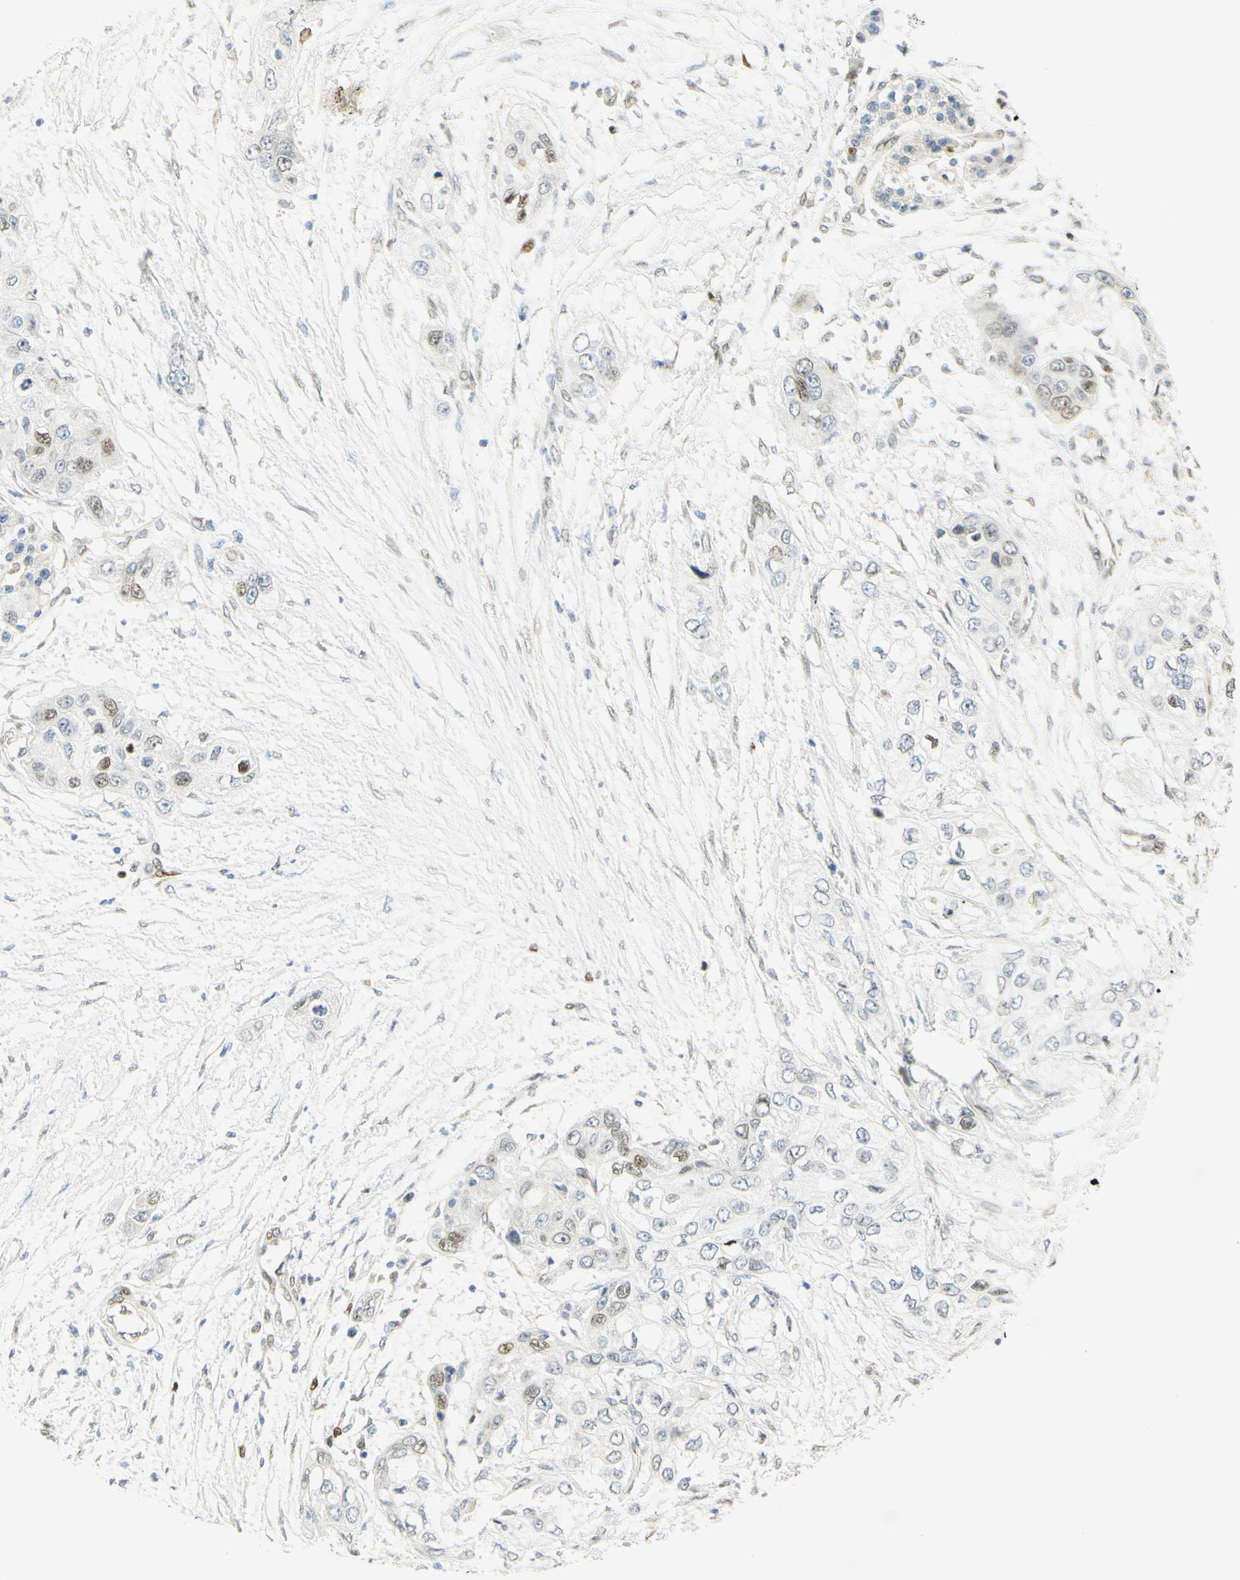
{"staining": {"intensity": "moderate", "quantity": "<25%", "location": "nuclear"}, "tissue": "pancreatic cancer", "cell_type": "Tumor cells", "image_type": "cancer", "snomed": [{"axis": "morphology", "description": "Adenocarcinoma, NOS"}, {"axis": "topography", "description": "Pancreas"}], "caption": "Pancreatic cancer (adenocarcinoma) stained for a protein shows moderate nuclear positivity in tumor cells.", "gene": "E2F1", "patient": {"sex": "female", "age": 70}}